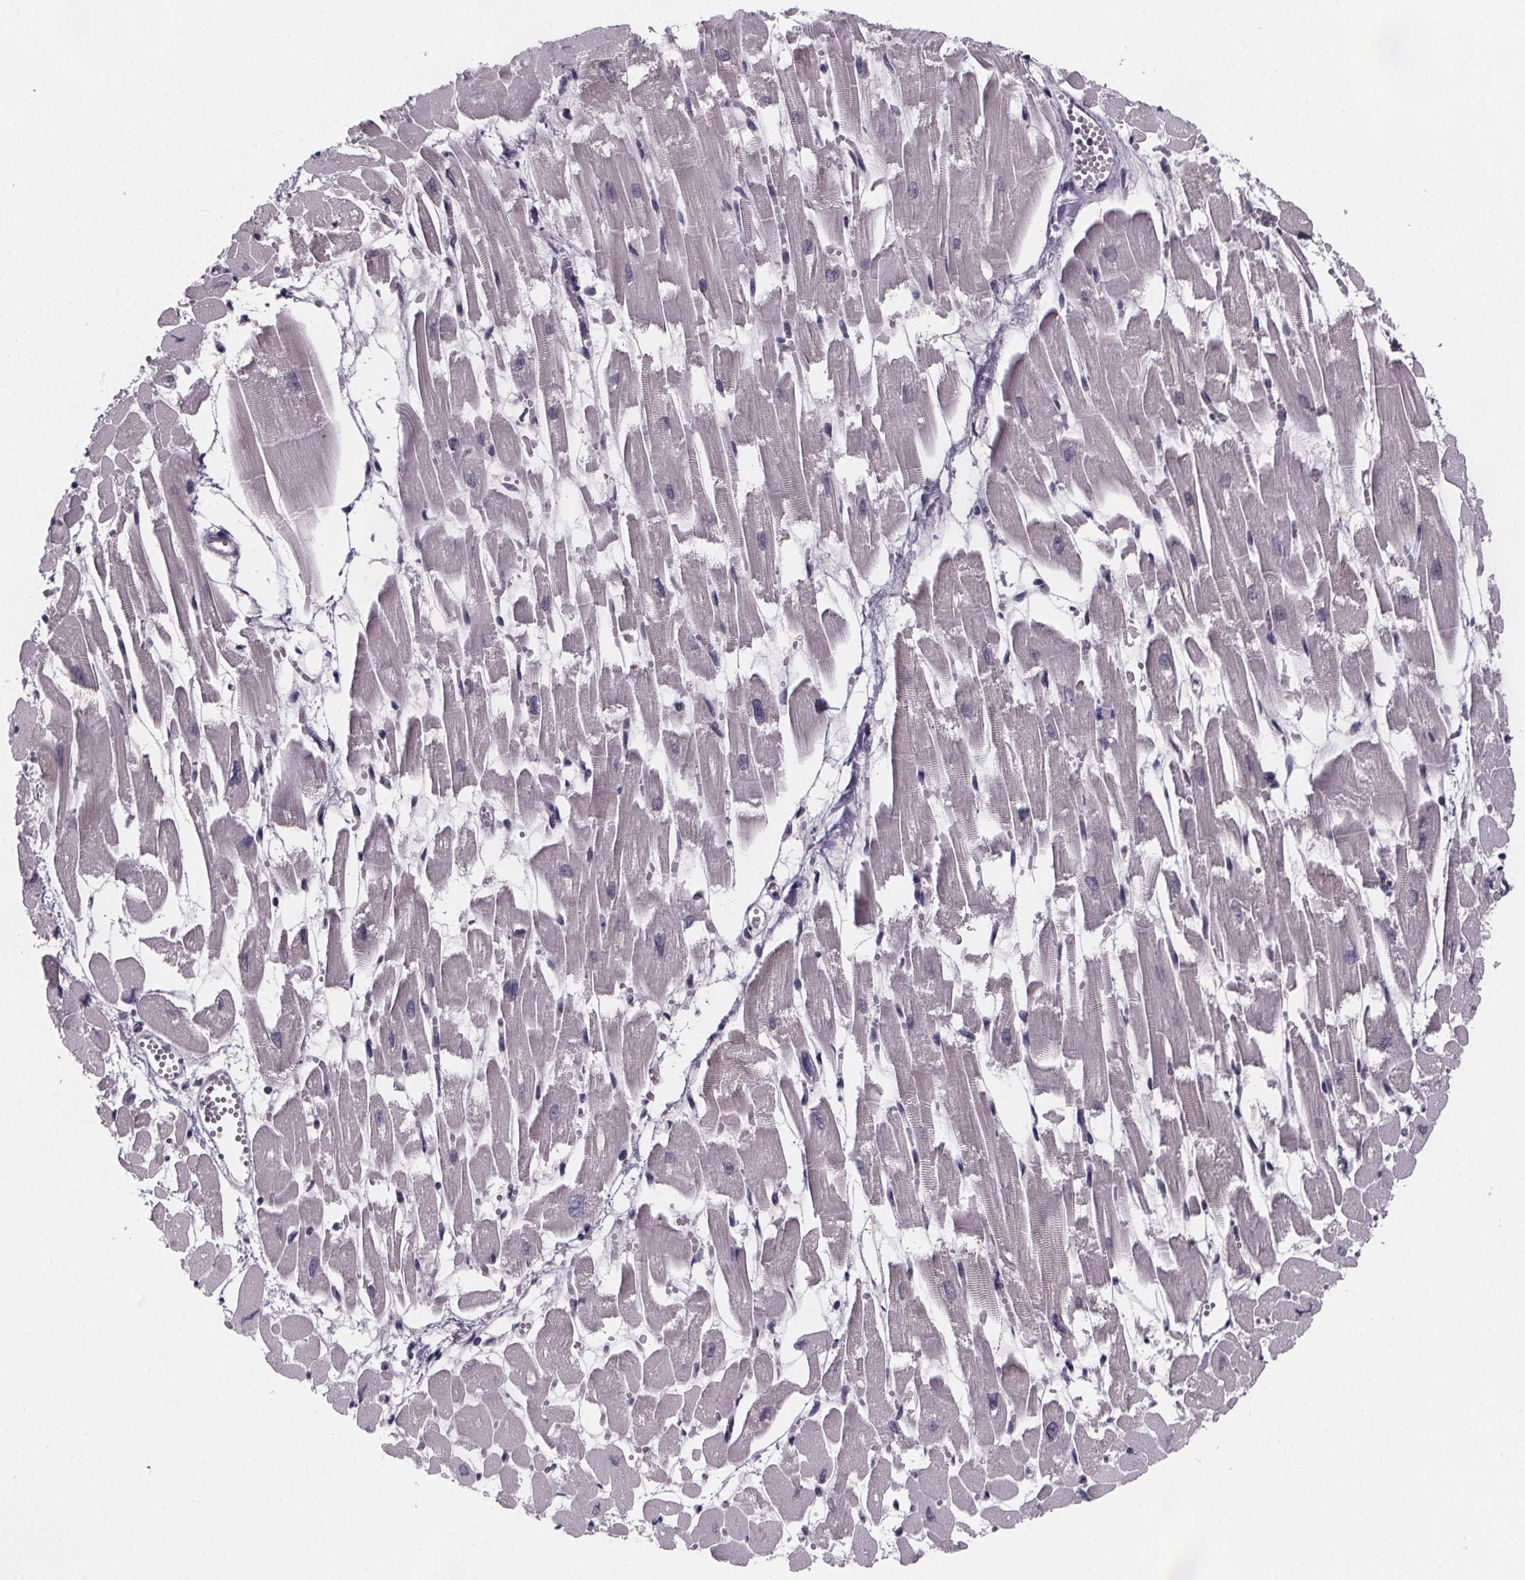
{"staining": {"intensity": "negative", "quantity": "none", "location": "none"}, "tissue": "heart muscle", "cell_type": "Cardiomyocytes", "image_type": "normal", "snomed": [{"axis": "morphology", "description": "Normal tissue, NOS"}, {"axis": "topography", "description": "Heart"}], "caption": "This is an immunohistochemistry photomicrograph of normal human heart muscle. There is no expression in cardiomyocytes.", "gene": "PAH", "patient": {"sex": "female", "age": 52}}